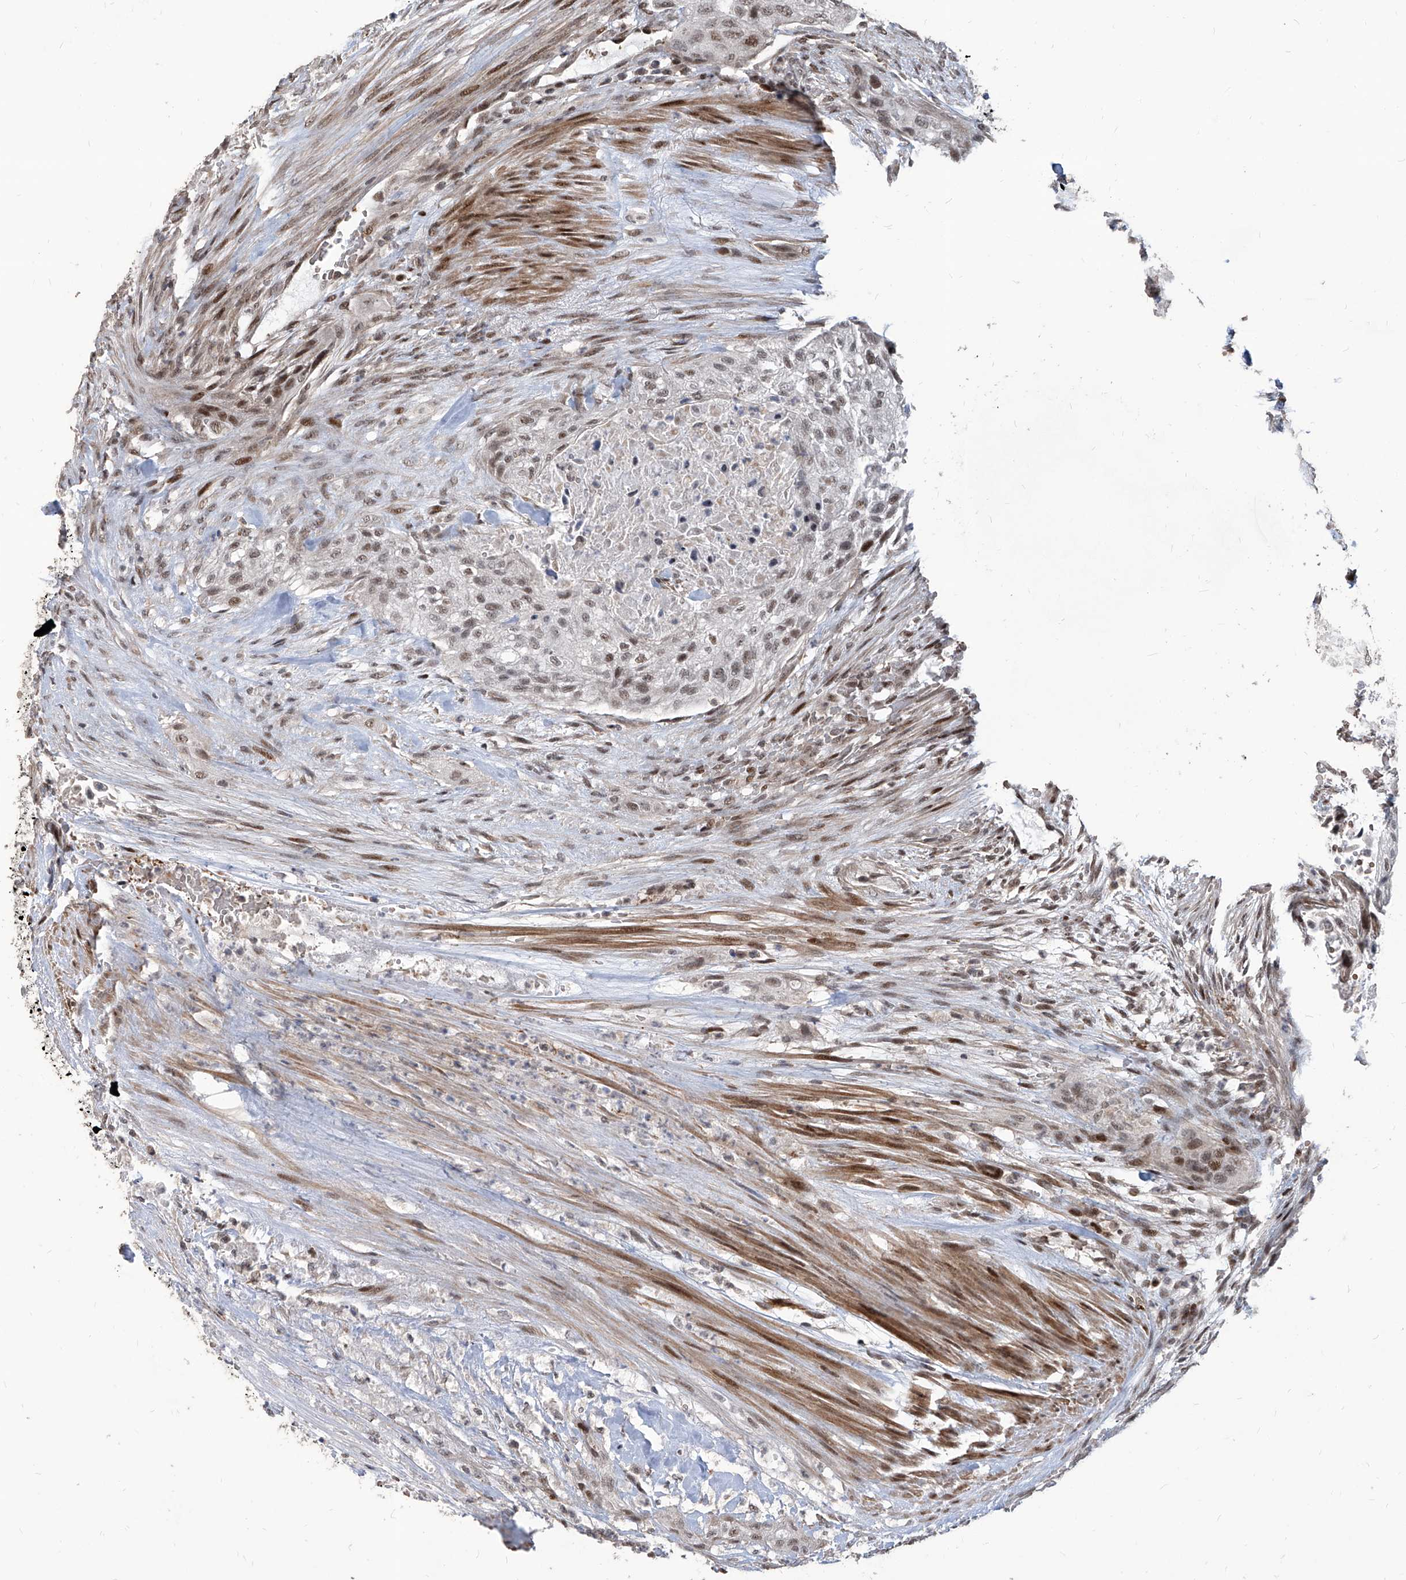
{"staining": {"intensity": "weak", "quantity": "25%-75%", "location": "nuclear"}, "tissue": "urothelial cancer", "cell_type": "Tumor cells", "image_type": "cancer", "snomed": [{"axis": "morphology", "description": "Urothelial carcinoma, High grade"}, {"axis": "topography", "description": "Urinary bladder"}], "caption": "Urothelial cancer stained with a brown dye displays weak nuclear positive expression in approximately 25%-75% of tumor cells.", "gene": "IRF2", "patient": {"sex": "male", "age": 35}}